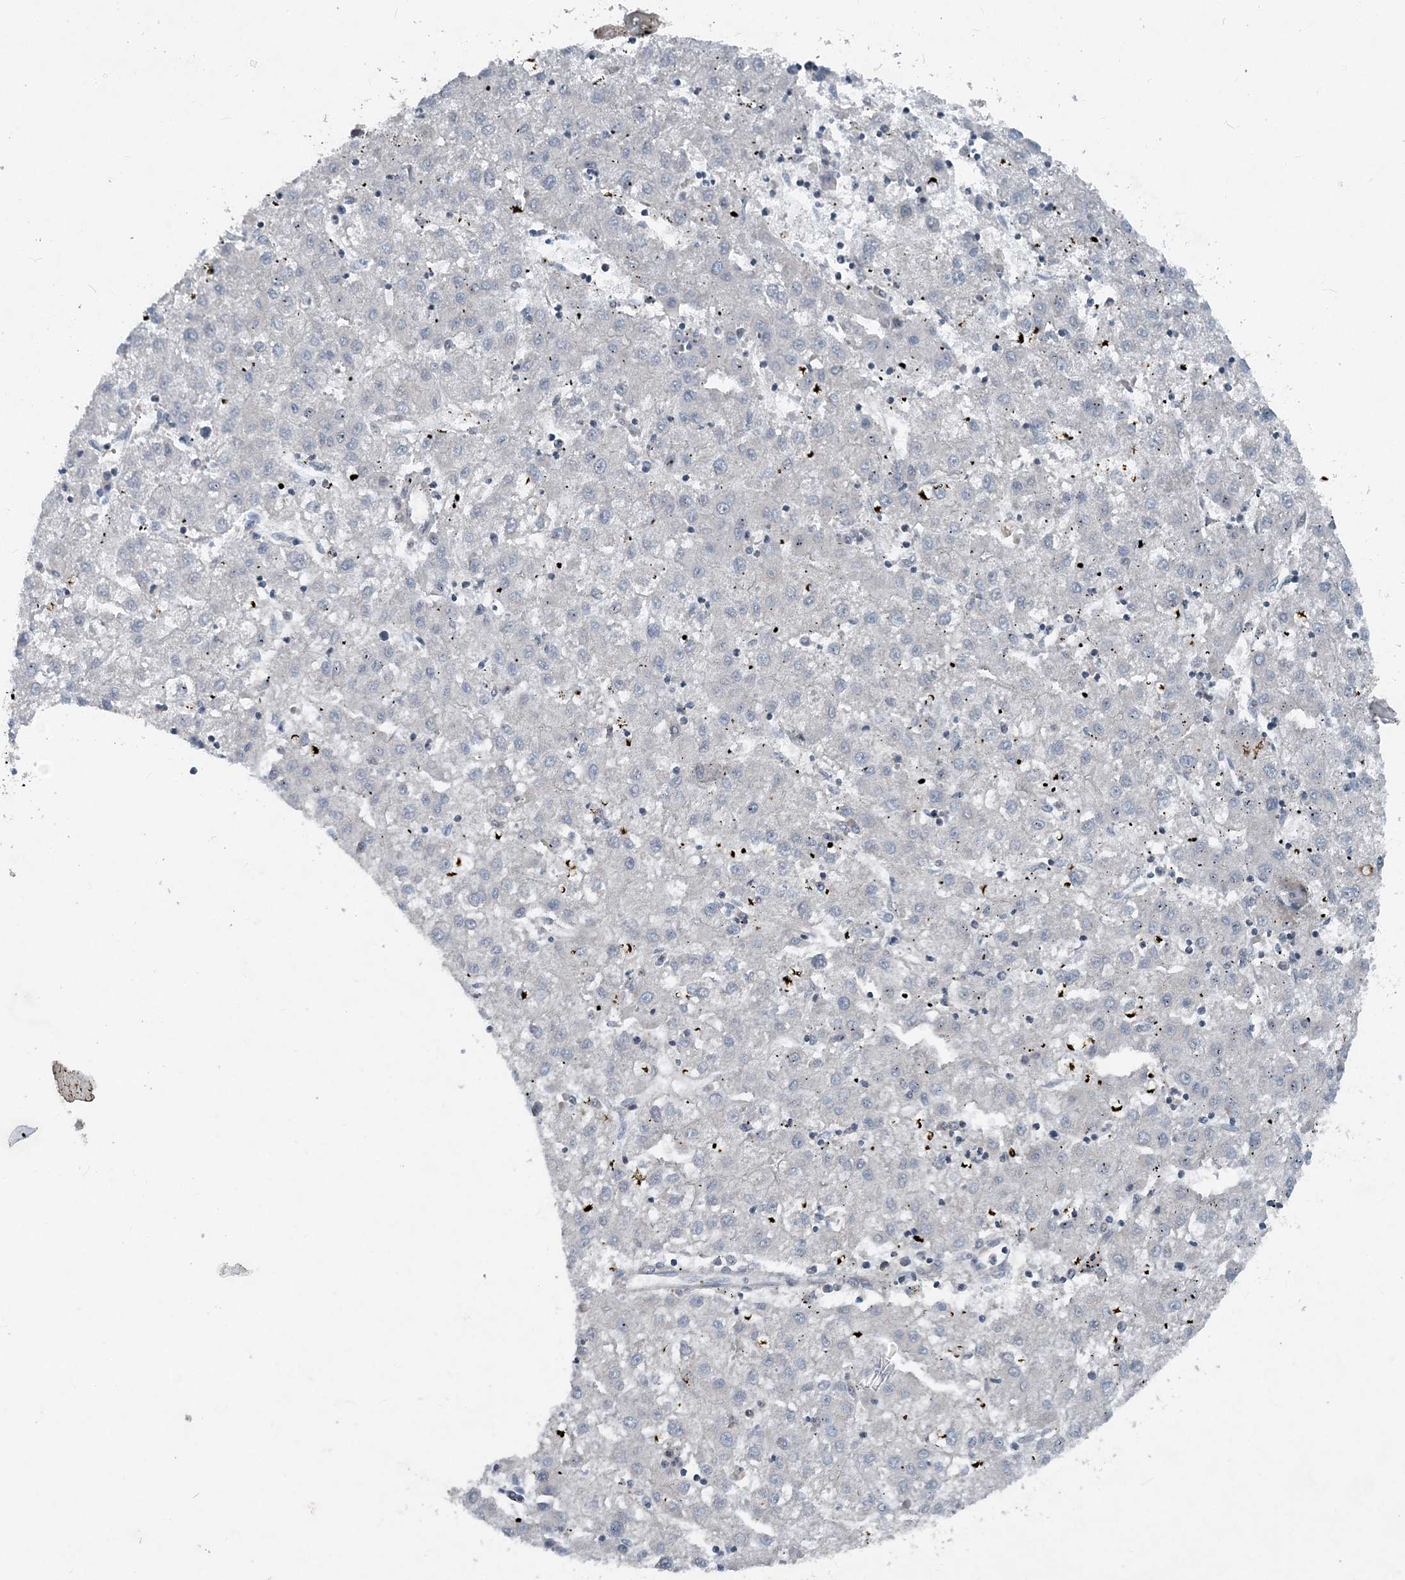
{"staining": {"intensity": "negative", "quantity": "none", "location": "none"}, "tissue": "liver cancer", "cell_type": "Tumor cells", "image_type": "cancer", "snomed": [{"axis": "morphology", "description": "Carcinoma, Hepatocellular, NOS"}, {"axis": "topography", "description": "Liver"}], "caption": "Human liver cancer (hepatocellular carcinoma) stained for a protein using immunohistochemistry (IHC) exhibits no staining in tumor cells.", "gene": "DGUOK", "patient": {"sex": "male", "age": 72}}